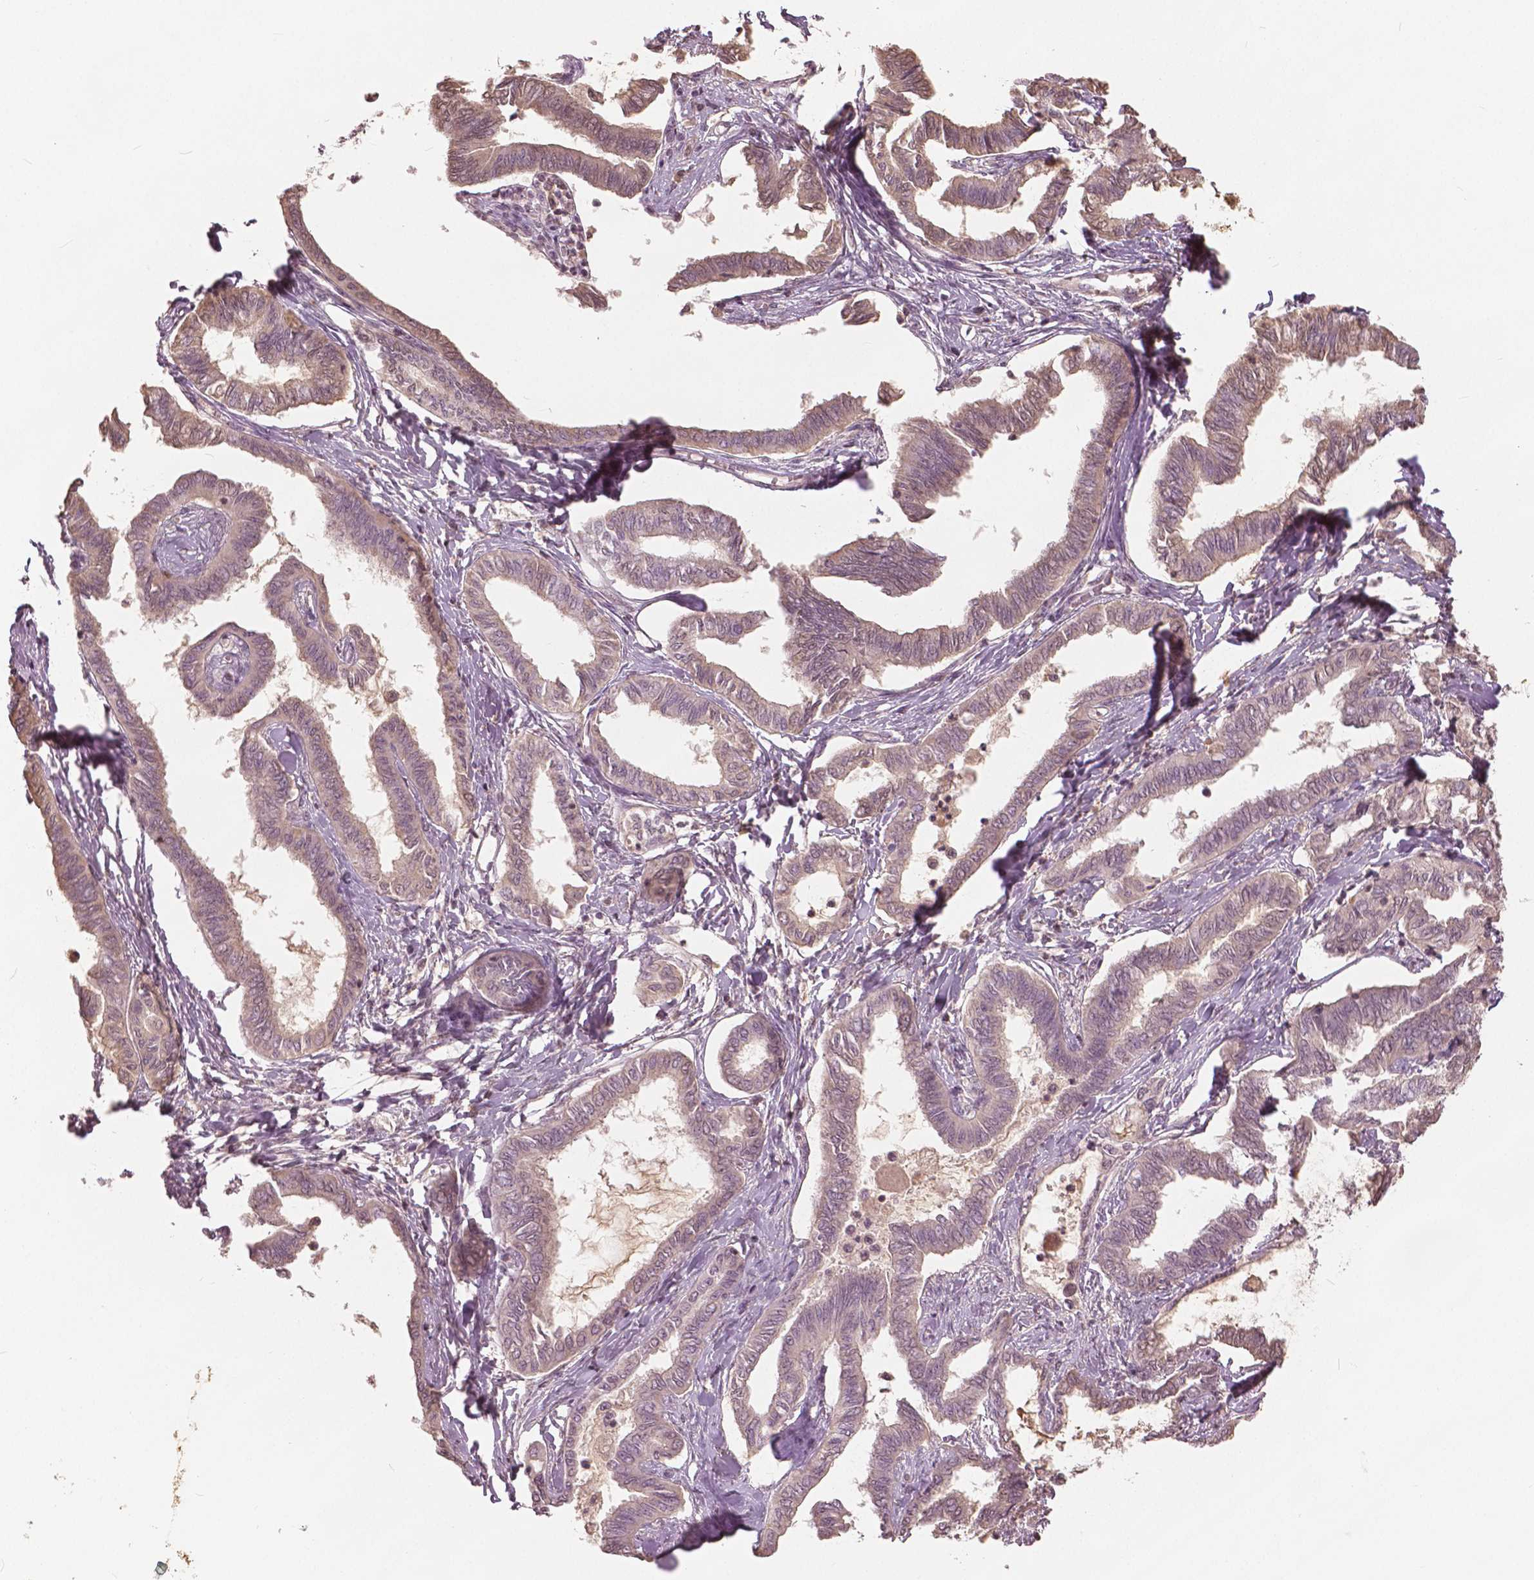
{"staining": {"intensity": "weak", "quantity": "<25%", "location": "cytoplasmic/membranous,nuclear"}, "tissue": "ovarian cancer", "cell_type": "Tumor cells", "image_type": "cancer", "snomed": [{"axis": "morphology", "description": "Carcinoma, endometroid"}, {"axis": "topography", "description": "Ovary"}], "caption": "High magnification brightfield microscopy of ovarian endometroid carcinoma stained with DAB (3,3'-diaminobenzidine) (brown) and counterstained with hematoxylin (blue): tumor cells show no significant staining.", "gene": "ANGPTL4", "patient": {"sex": "female", "age": 70}}